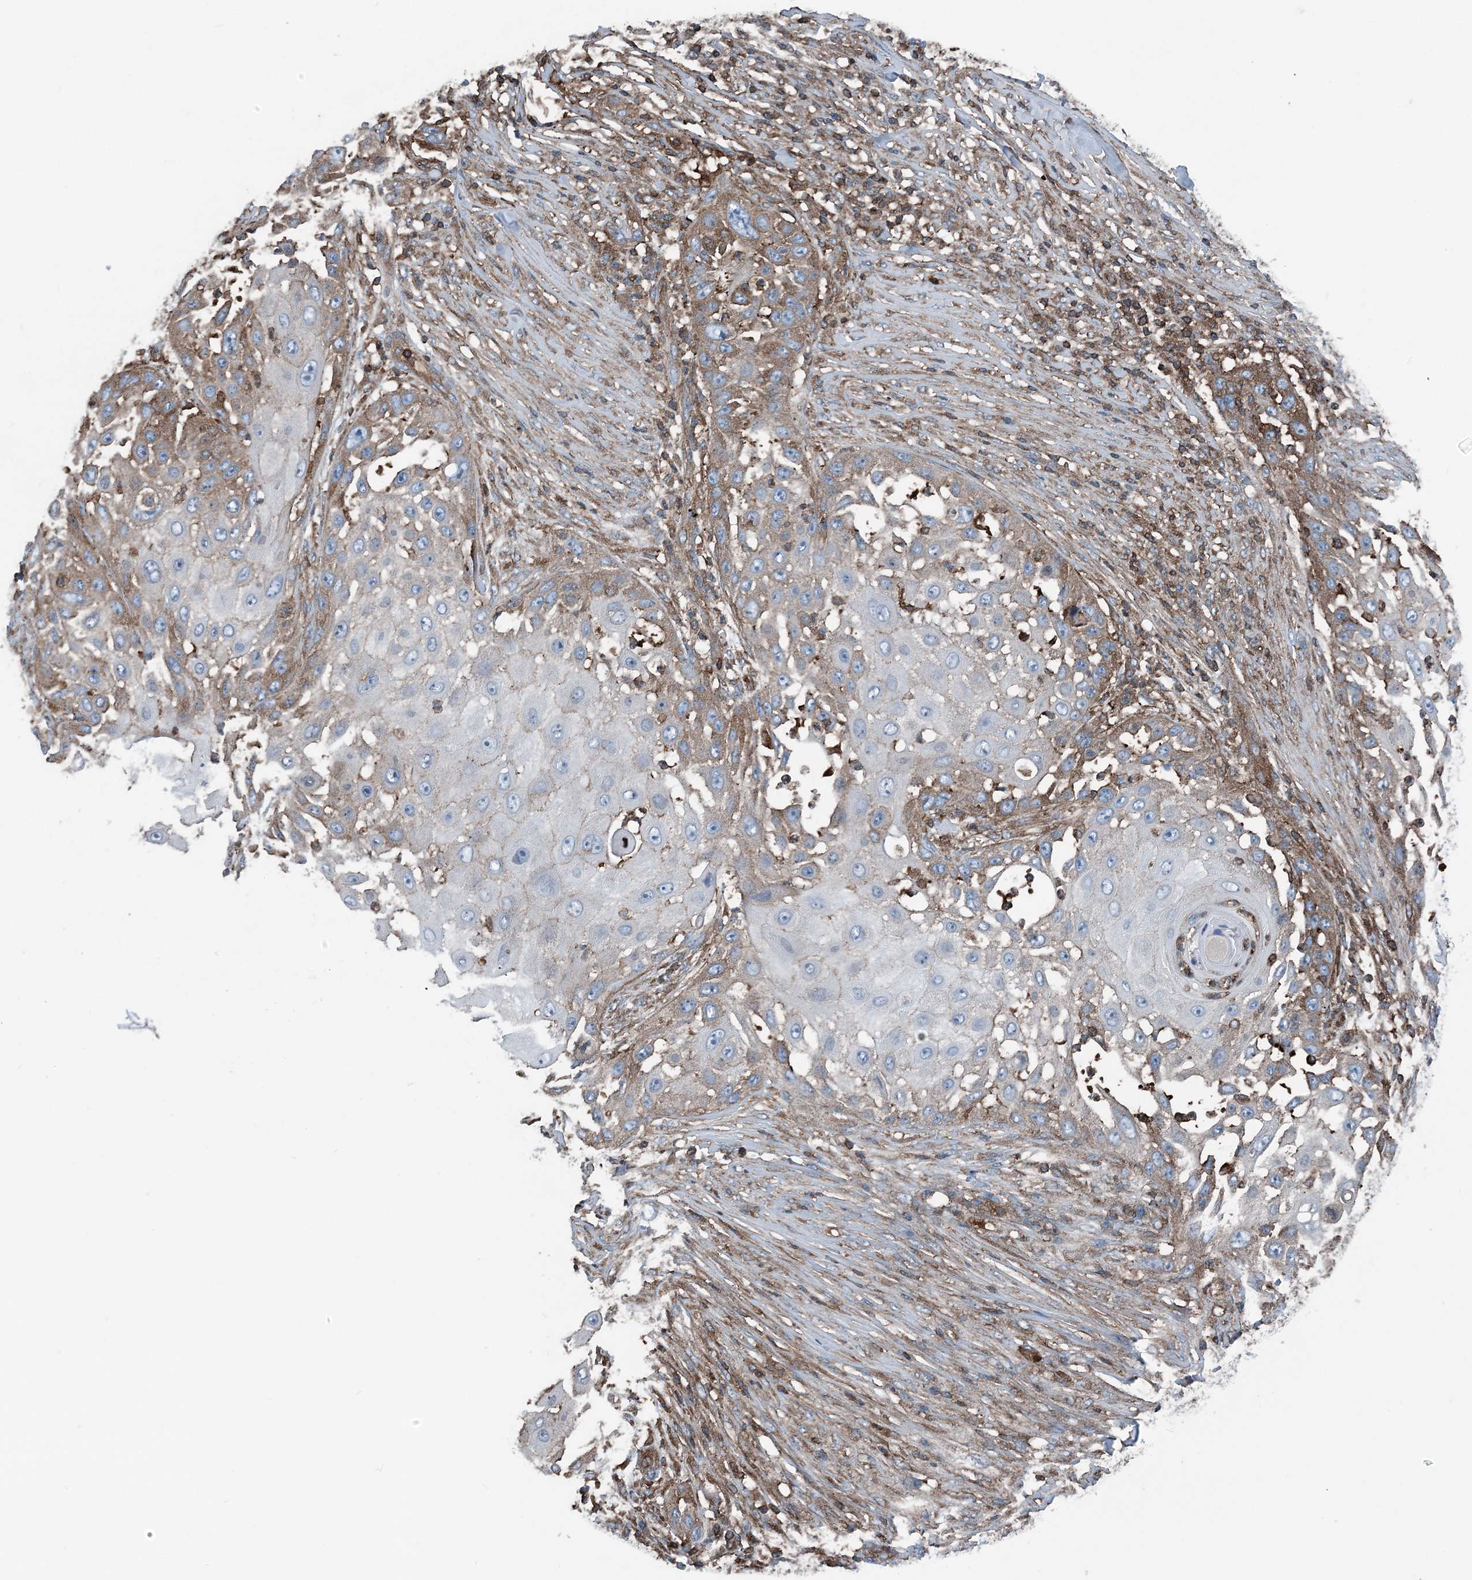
{"staining": {"intensity": "moderate", "quantity": "25%-75%", "location": "cytoplasmic/membranous"}, "tissue": "skin cancer", "cell_type": "Tumor cells", "image_type": "cancer", "snomed": [{"axis": "morphology", "description": "Squamous cell carcinoma, NOS"}, {"axis": "topography", "description": "Skin"}], "caption": "Squamous cell carcinoma (skin) was stained to show a protein in brown. There is medium levels of moderate cytoplasmic/membranous expression in about 25%-75% of tumor cells.", "gene": "CFL1", "patient": {"sex": "female", "age": 44}}